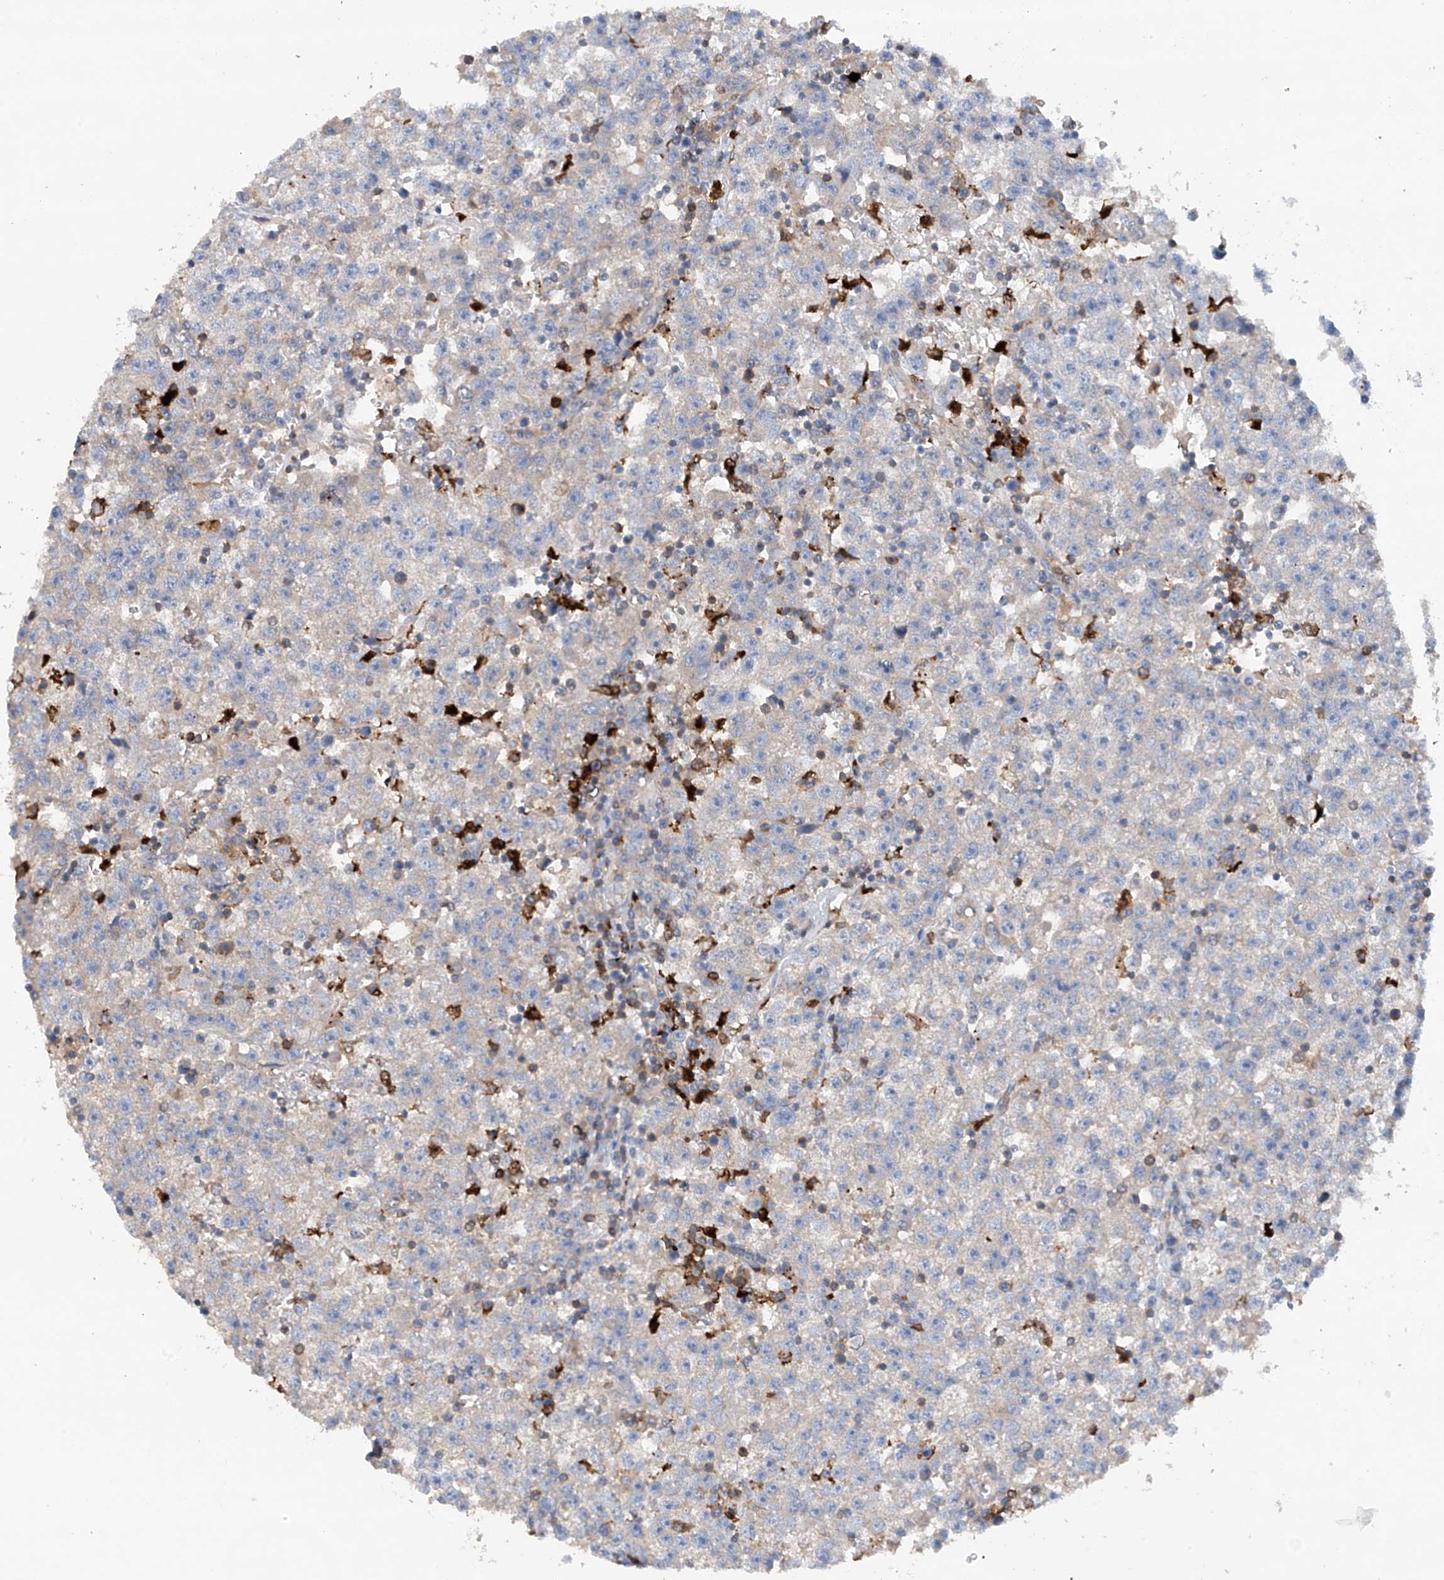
{"staining": {"intensity": "negative", "quantity": "none", "location": "none"}, "tissue": "testis cancer", "cell_type": "Tumor cells", "image_type": "cancer", "snomed": [{"axis": "morphology", "description": "Seminoma, NOS"}, {"axis": "topography", "description": "Testis"}], "caption": "The IHC micrograph has no significant positivity in tumor cells of seminoma (testis) tissue. (DAB immunohistochemistry (IHC), high magnification).", "gene": "PHACTR2", "patient": {"sex": "male", "age": 22}}